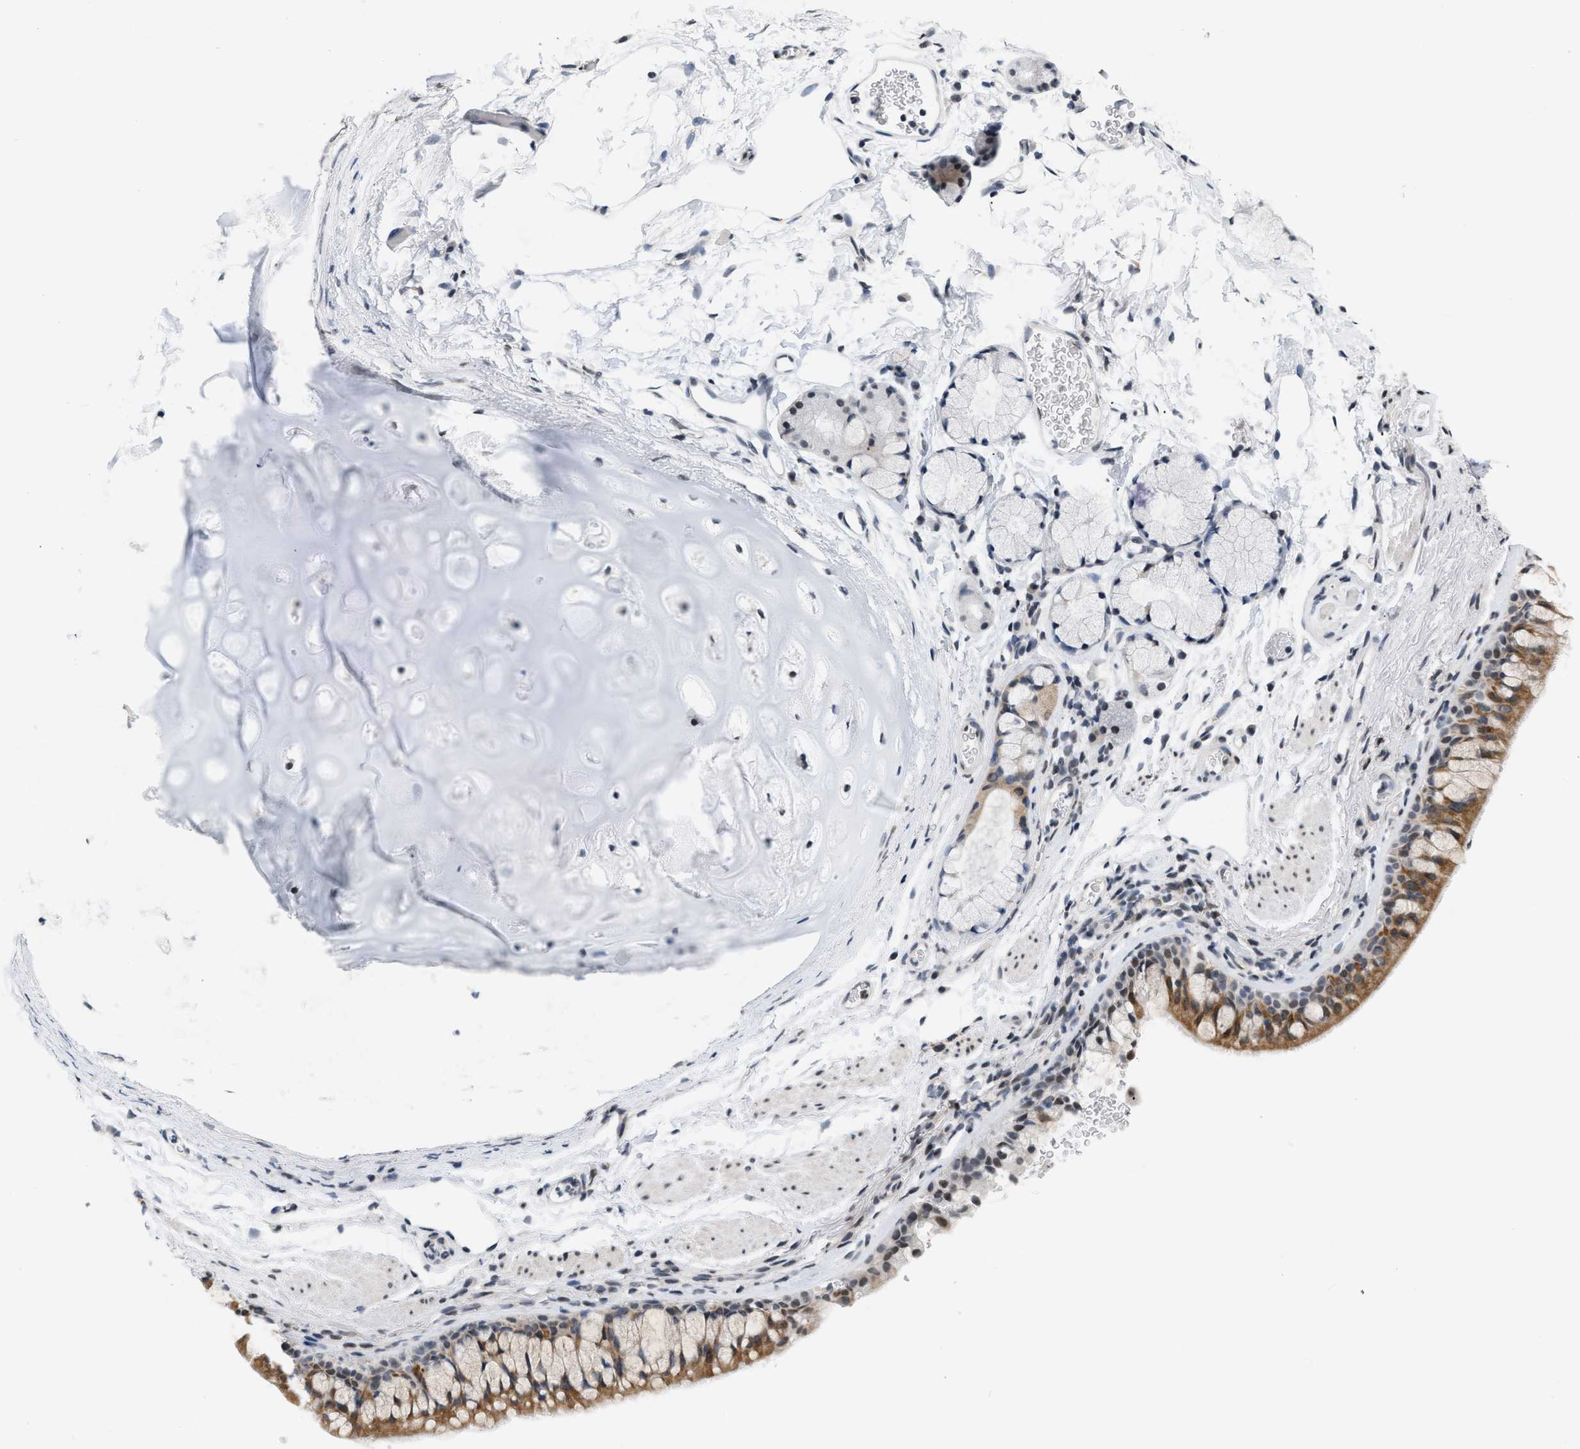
{"staining": {"intensity": "moderate", "quantity": ">75%", "location": "cytoplasmic/membranous,nuclear"}, "tissue": "bronchus", "cell_type": "Respiratory epithelial cells", "image_type": "normal", "snomed": [{"axis": "morphology", "description": "Normal tissue, NOS"}, {"axis": "topography", "description": "Cartilage tissue"}, {"axis": "topography", "description": "Bronchus"}], "caption": "Brown immunohistochemical staining in benign bronchus demonstrates moderate cytoplasmic/membranous,nuclear expression in approximately >75% of respiratory epithelial cells.", "gene": "RAF1", "patient": {"sex": "female", "age": 53}}